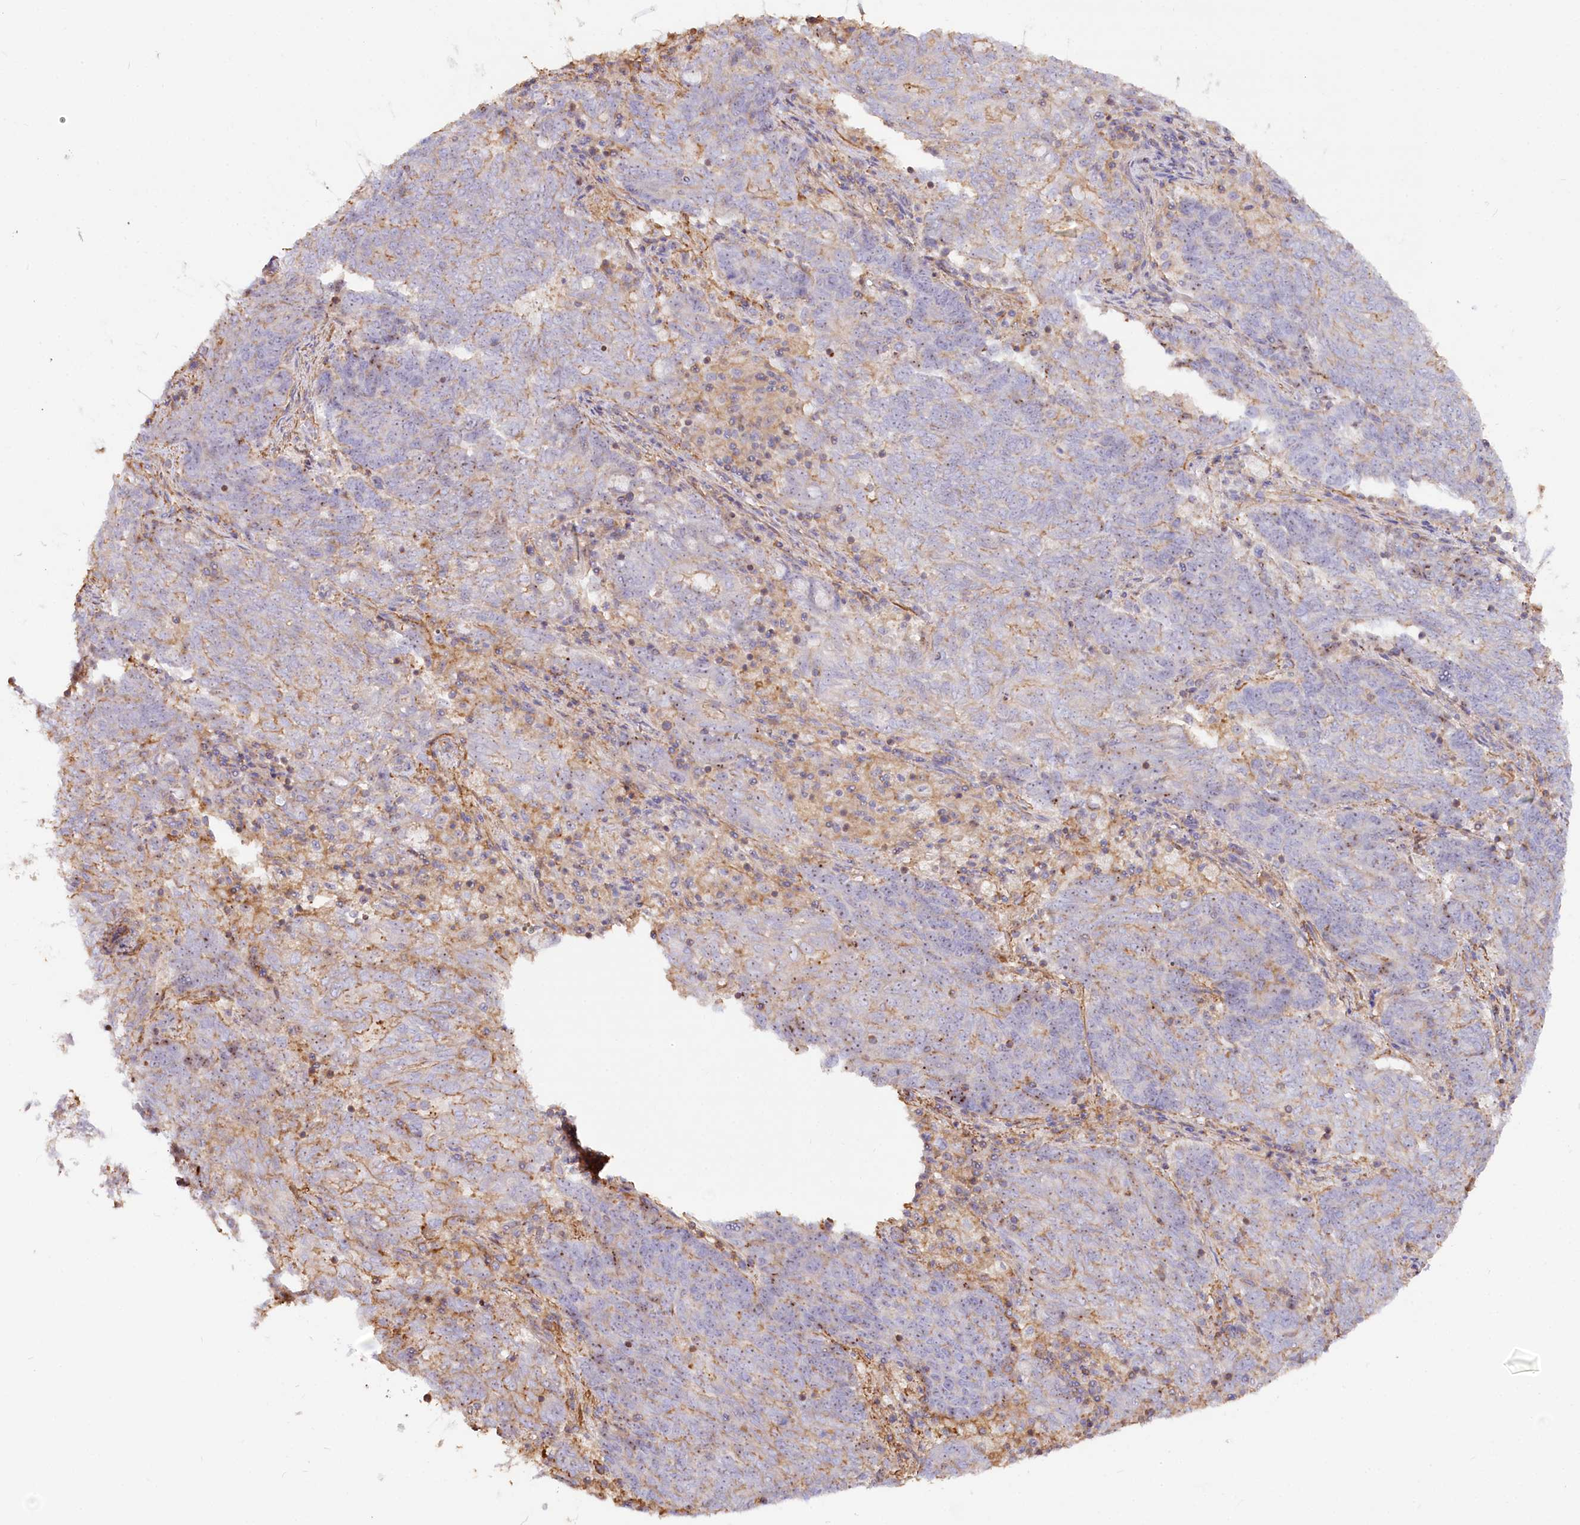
{"staining": {"intensity": "moderate", "quantity": "<25%", "location": "cytoplasmic/membranous"}, "tissue": "endometrial cancer", "cell_type": "Tumor cells", "image_type": "cancer", "snomed": [{"axis": "morphology", "description": "Adenocarcinoma, NOS"}, {"axis": "topography", "description": "Endometrium"}], "caption": "The histopathology image exhibits immunohistochemical staining of adenocarcinoma (endometrial). There is moderate cytoplasmic/membranous expression is identified in approximately <25% of tumor cells.", "gene": "WDR36", "patient": {"sex": "female", "age": 80}}